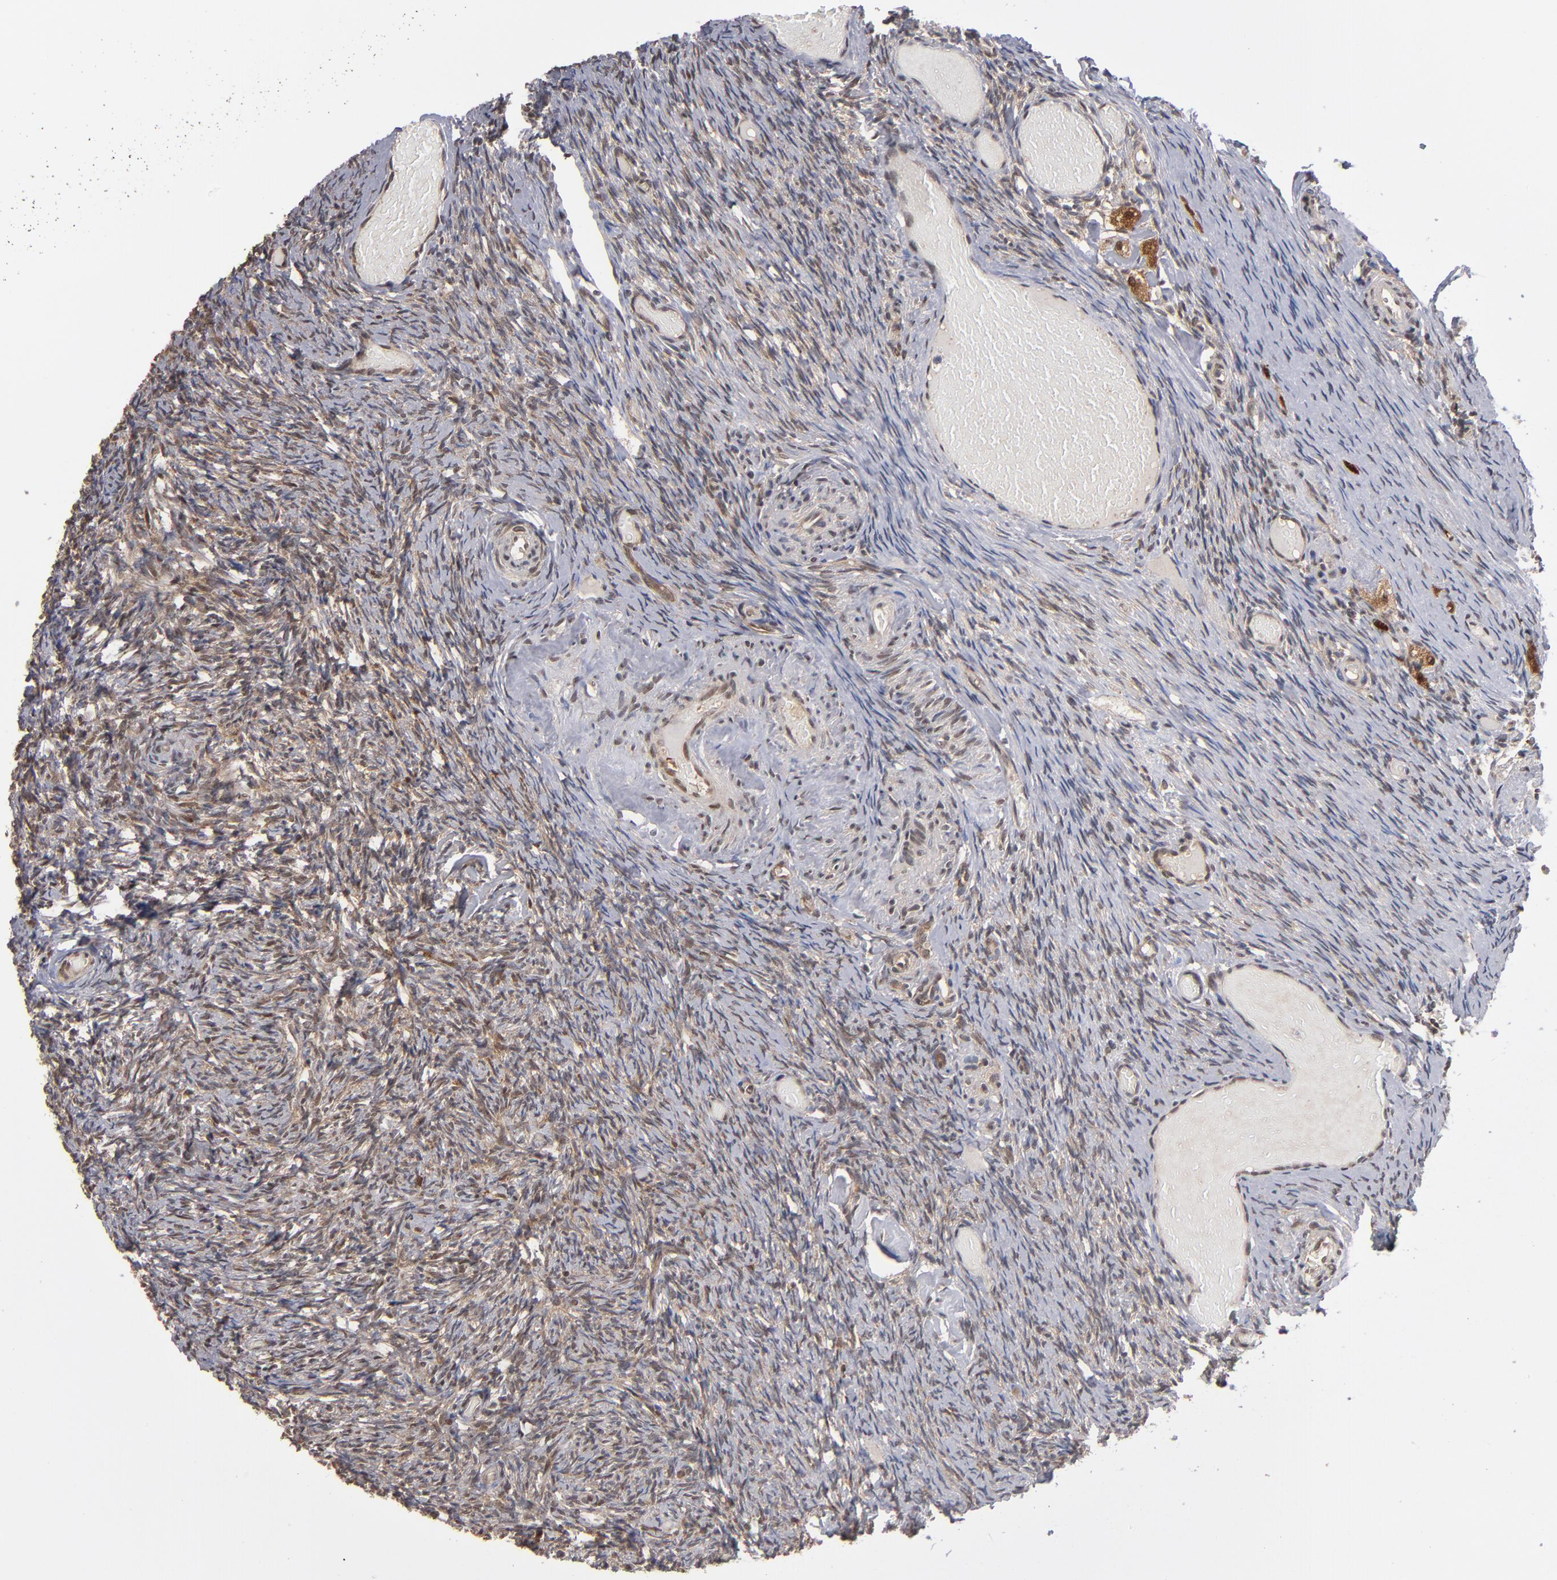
{"staining": {"intensity": "moderate", "quantity": ">75%", "location": "cytoplasmic/membranous,nuclear"}, "tissue": "ovary", "cell_type": "Follicle cells", "image_type": "normal", "snomed": [{"axis": "morphology", "description": "Normal tissue, NOS"}, {"axis": "topography", "description": "Ovary"}], "caption": "This histopathology image displays IHC staining of benign ovary, with medium moderate cytoplasmic/membranous,nuclear staining in approximately >75% of follicle cells.", "gene": "HUWE1", "patient": {"sex": "female", "age": 60}}